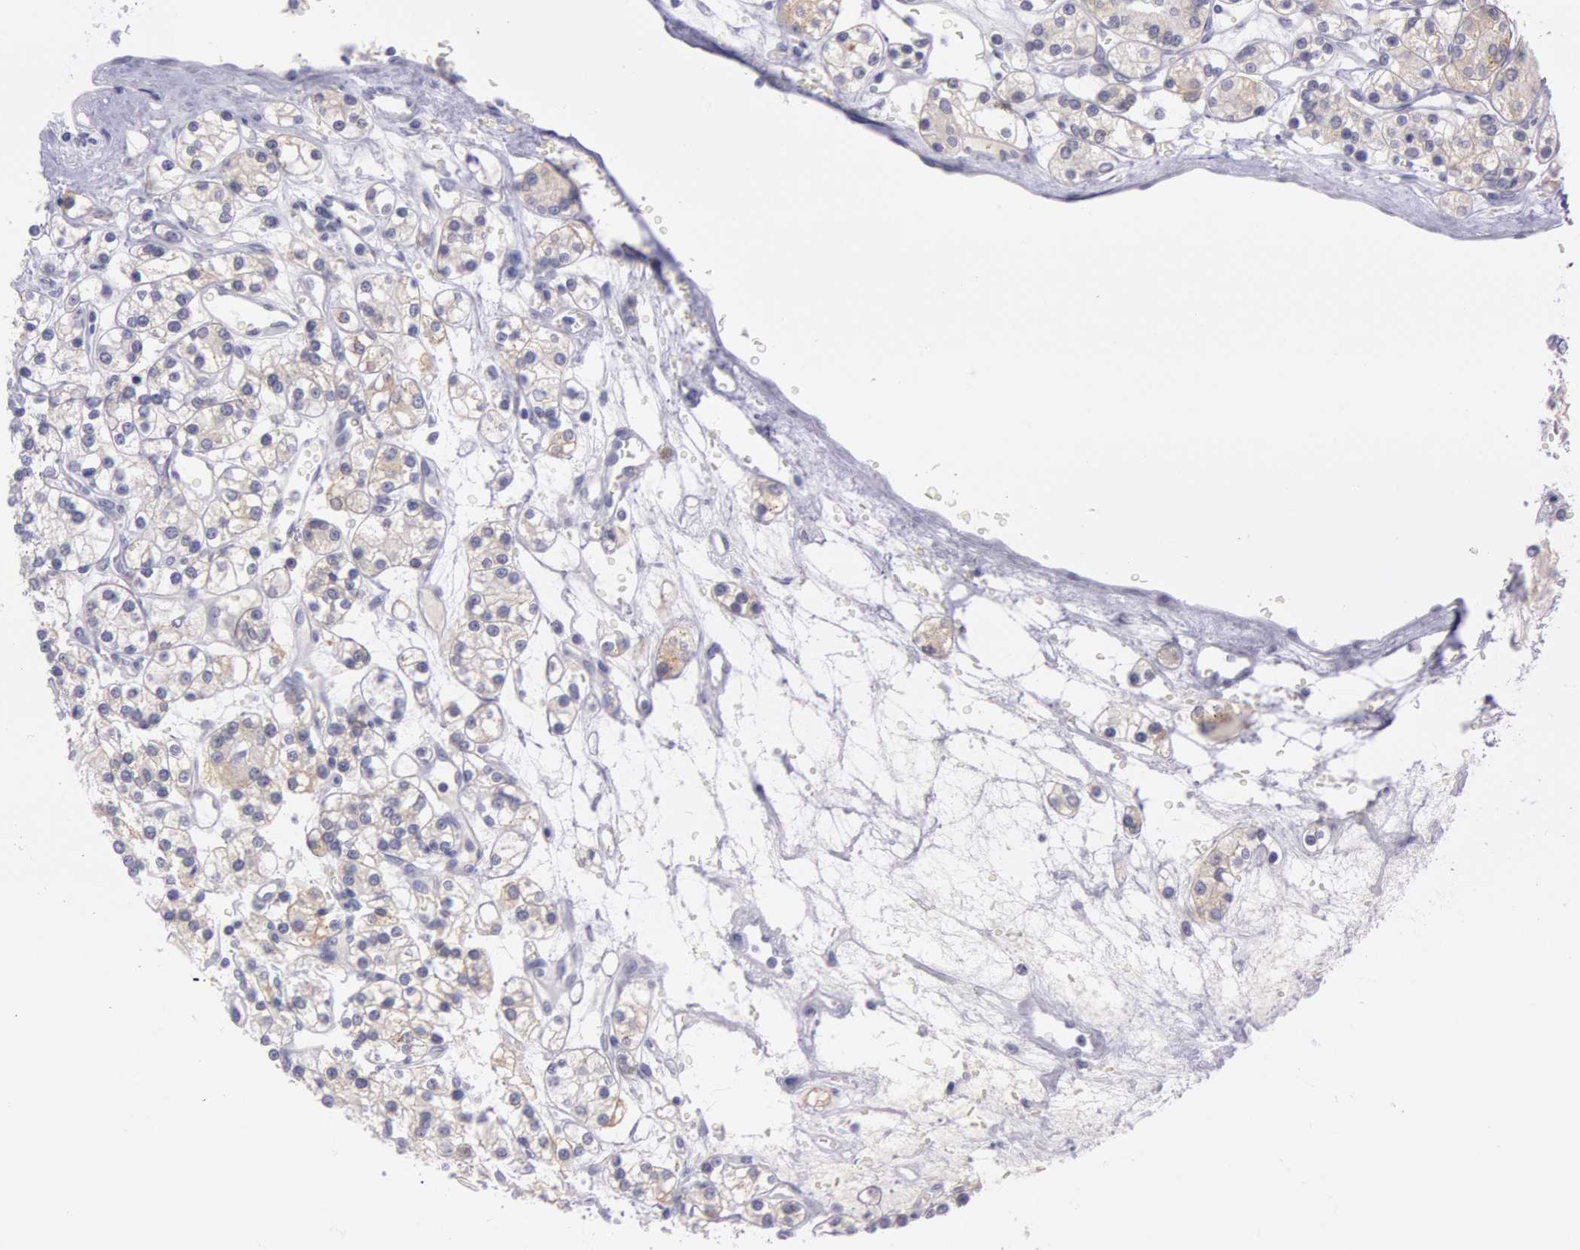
{"staining": {"intensity": "weak", "quantity": "<25%", "location": "cytoplasmic/membranous"}, "tissue": "renal cancer", "cell_type": "Tumor cells", "image_type": "cancer", "snomed": [{"axis": "morphology", "description": "Adenocarcinoma, NOS"}, {"axis": "topography", "description": "Kidney"}], "caption": "DAB (3,3'-diaminobenzidine) immunohistochemical staining of renal adenocarcinoma exhibits no significant staining in tumor cells.", "gene": "EGFR", "patient": {"sex": "female", "age": 62}}